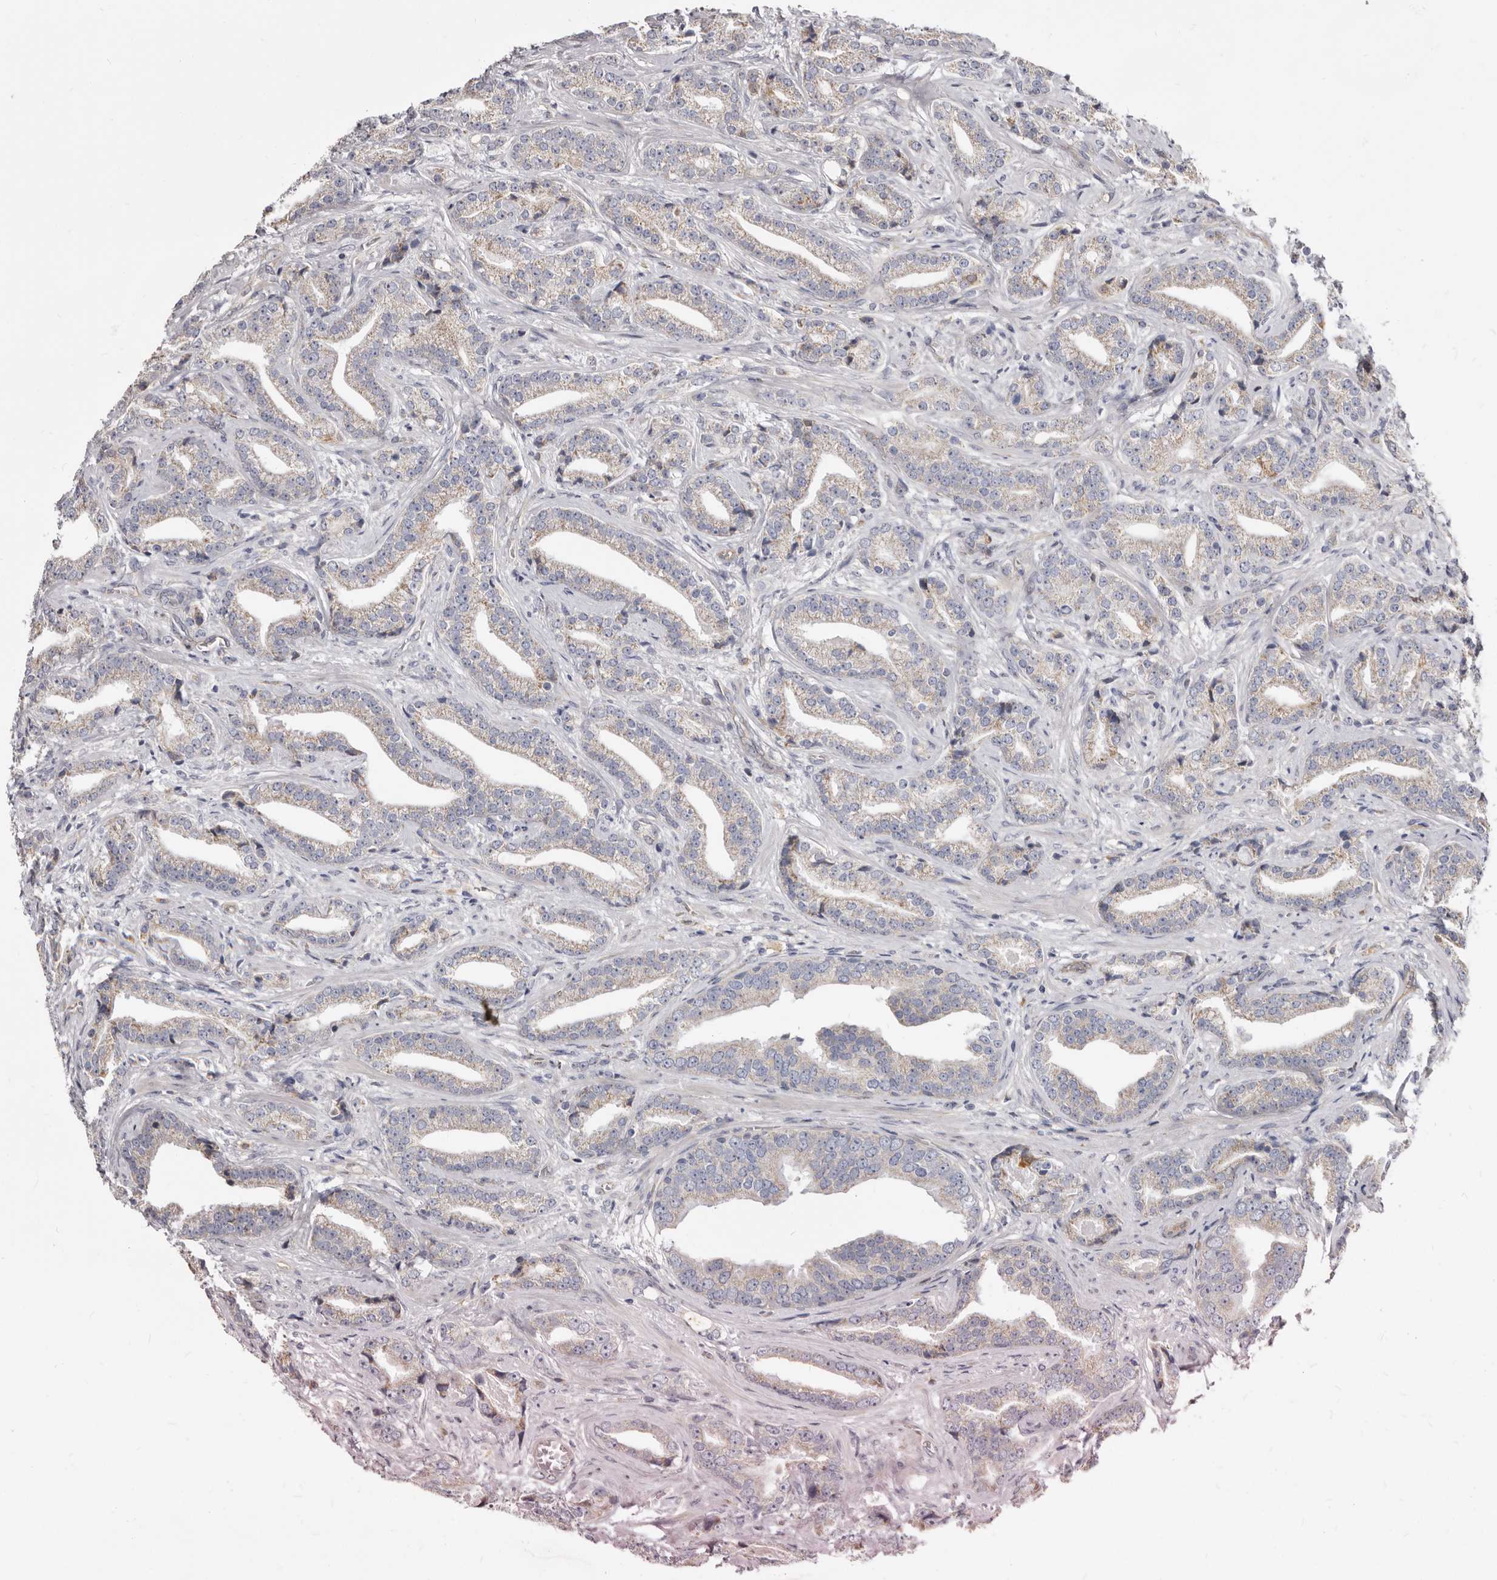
{"staining": {"intensity": "weak", "quantity": "25%-75%", "location": "cytoplasmic/membranous"}, "tissue": "prostate cancer", "cell_type": "Tumor cells", "image_type": "cancer", "snomed": [{"axis": "morphology", "description": "Adenocarcinoma, Low grade"}, {"axis": "topography", "description": "Prostate"}], "caption": "Prostate adenocarcinoma (low-grade) was stained to show a protein in brown. There is low levels of weak cytoplasmic/membranous expression in approximately 25%-75% of tumor cells. (DAB IHC, brown staining for protein, blue staining for nuclei).", "gene": "FMO2", "patient": {"sex": "male", "age": 67}}